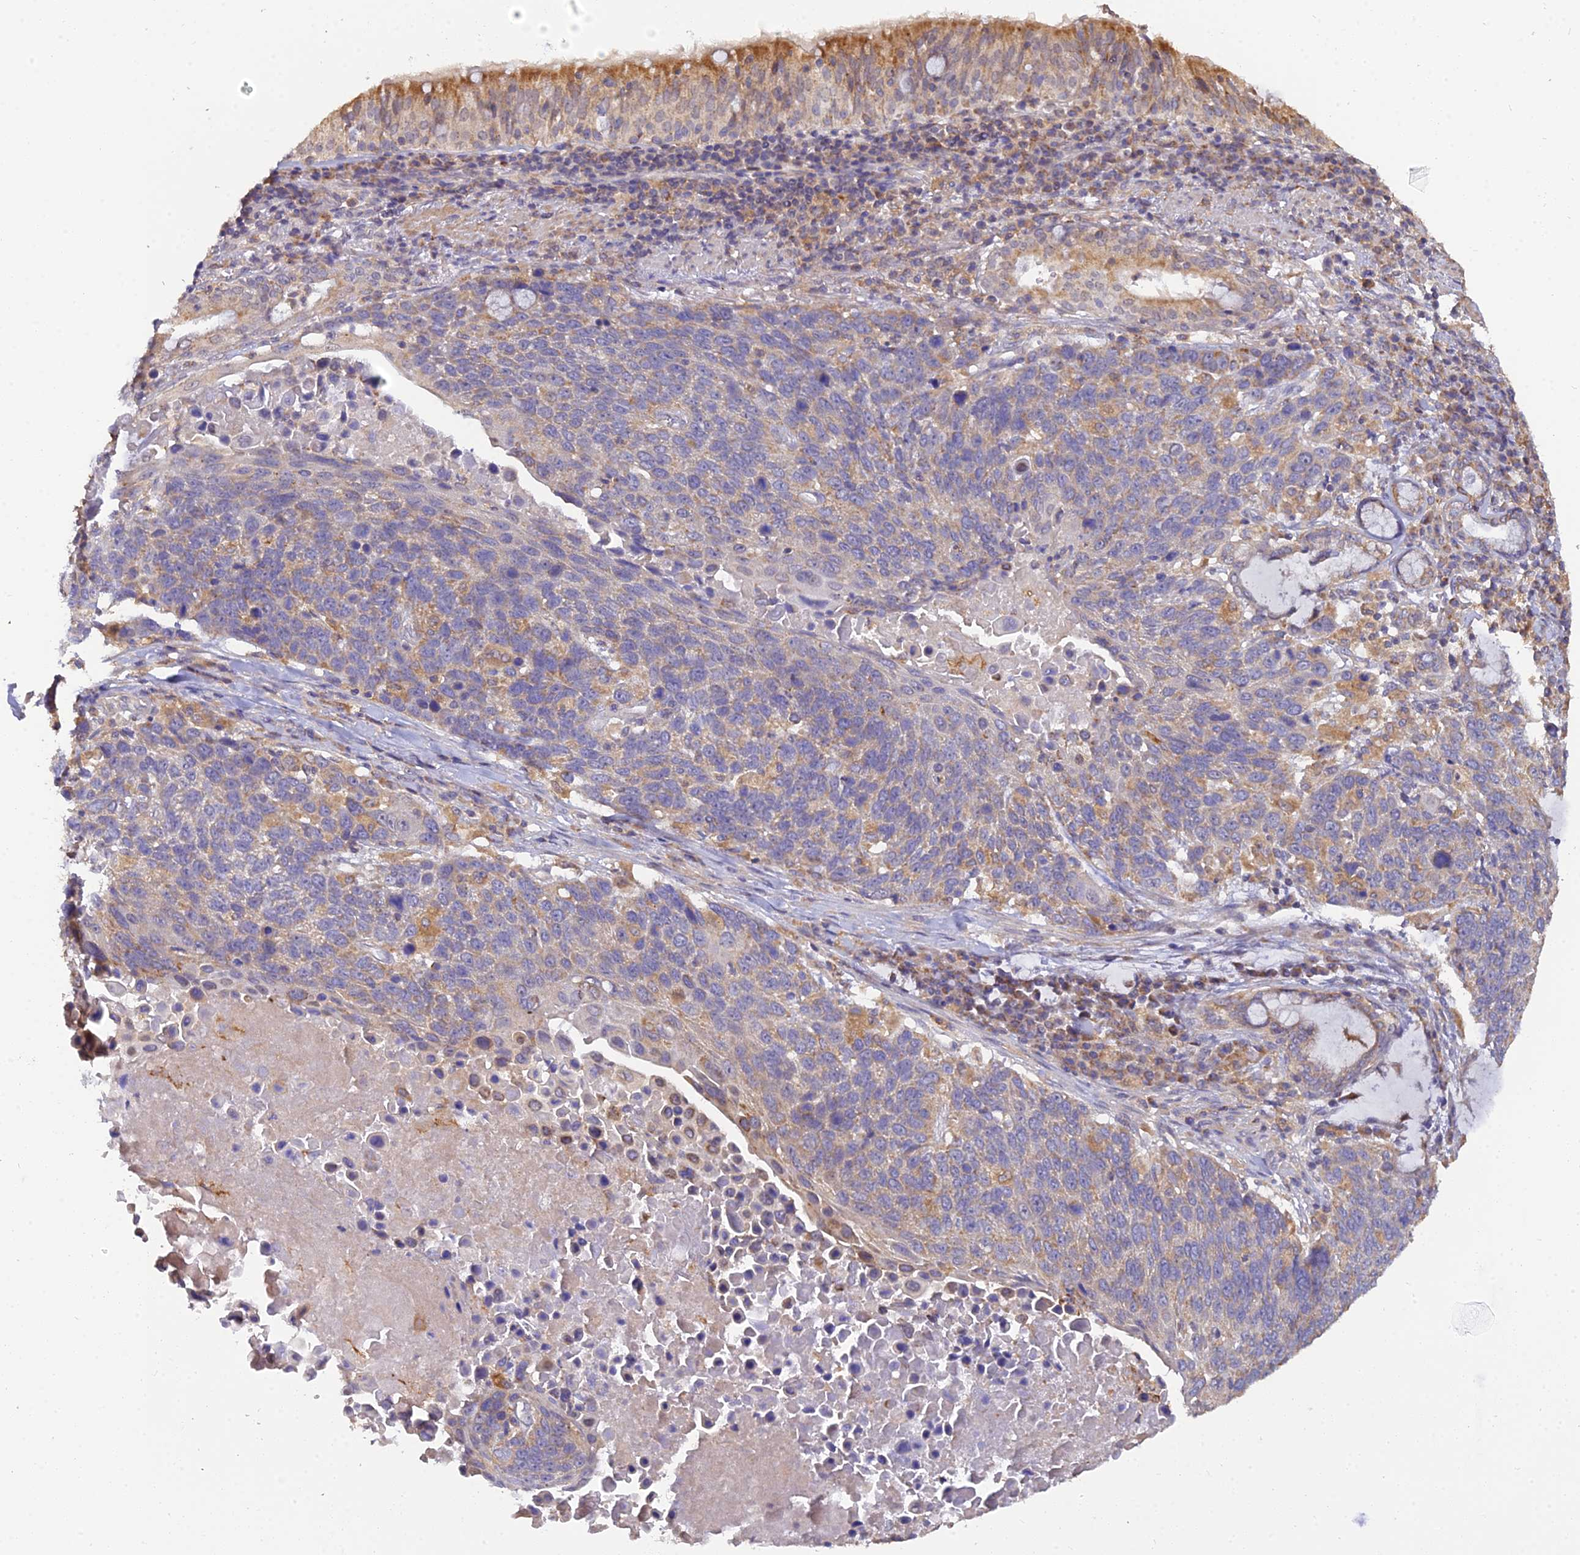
{"staining": {"intensity": "moderate", "quantity": "25%-75%", "location": "cytoplasmic/membranous"}, "tissue": "lung cancer", "cell_type": "Tumor cells", "image_type": "cancer", "snomed": [{"axis": "morphology", "description": "Squamous cell carcinoma, NOS"}, {"axis": "topography", "description": "Lung"}], "caption": "High-magnification brightfield microscopy of squamous cell carcinoma (lung) stained with DAB (brown) and counterstained with hematoxylin (blue). tumor cells exhibit moderate cytoplasmic/membranous positivity is identified in about25%-75% of cells. (brown staining indicates protein expression, while blue staining denotes nuclei).", "gene": "ARL8B", "patient": {"sex": "male", "age": 66}}